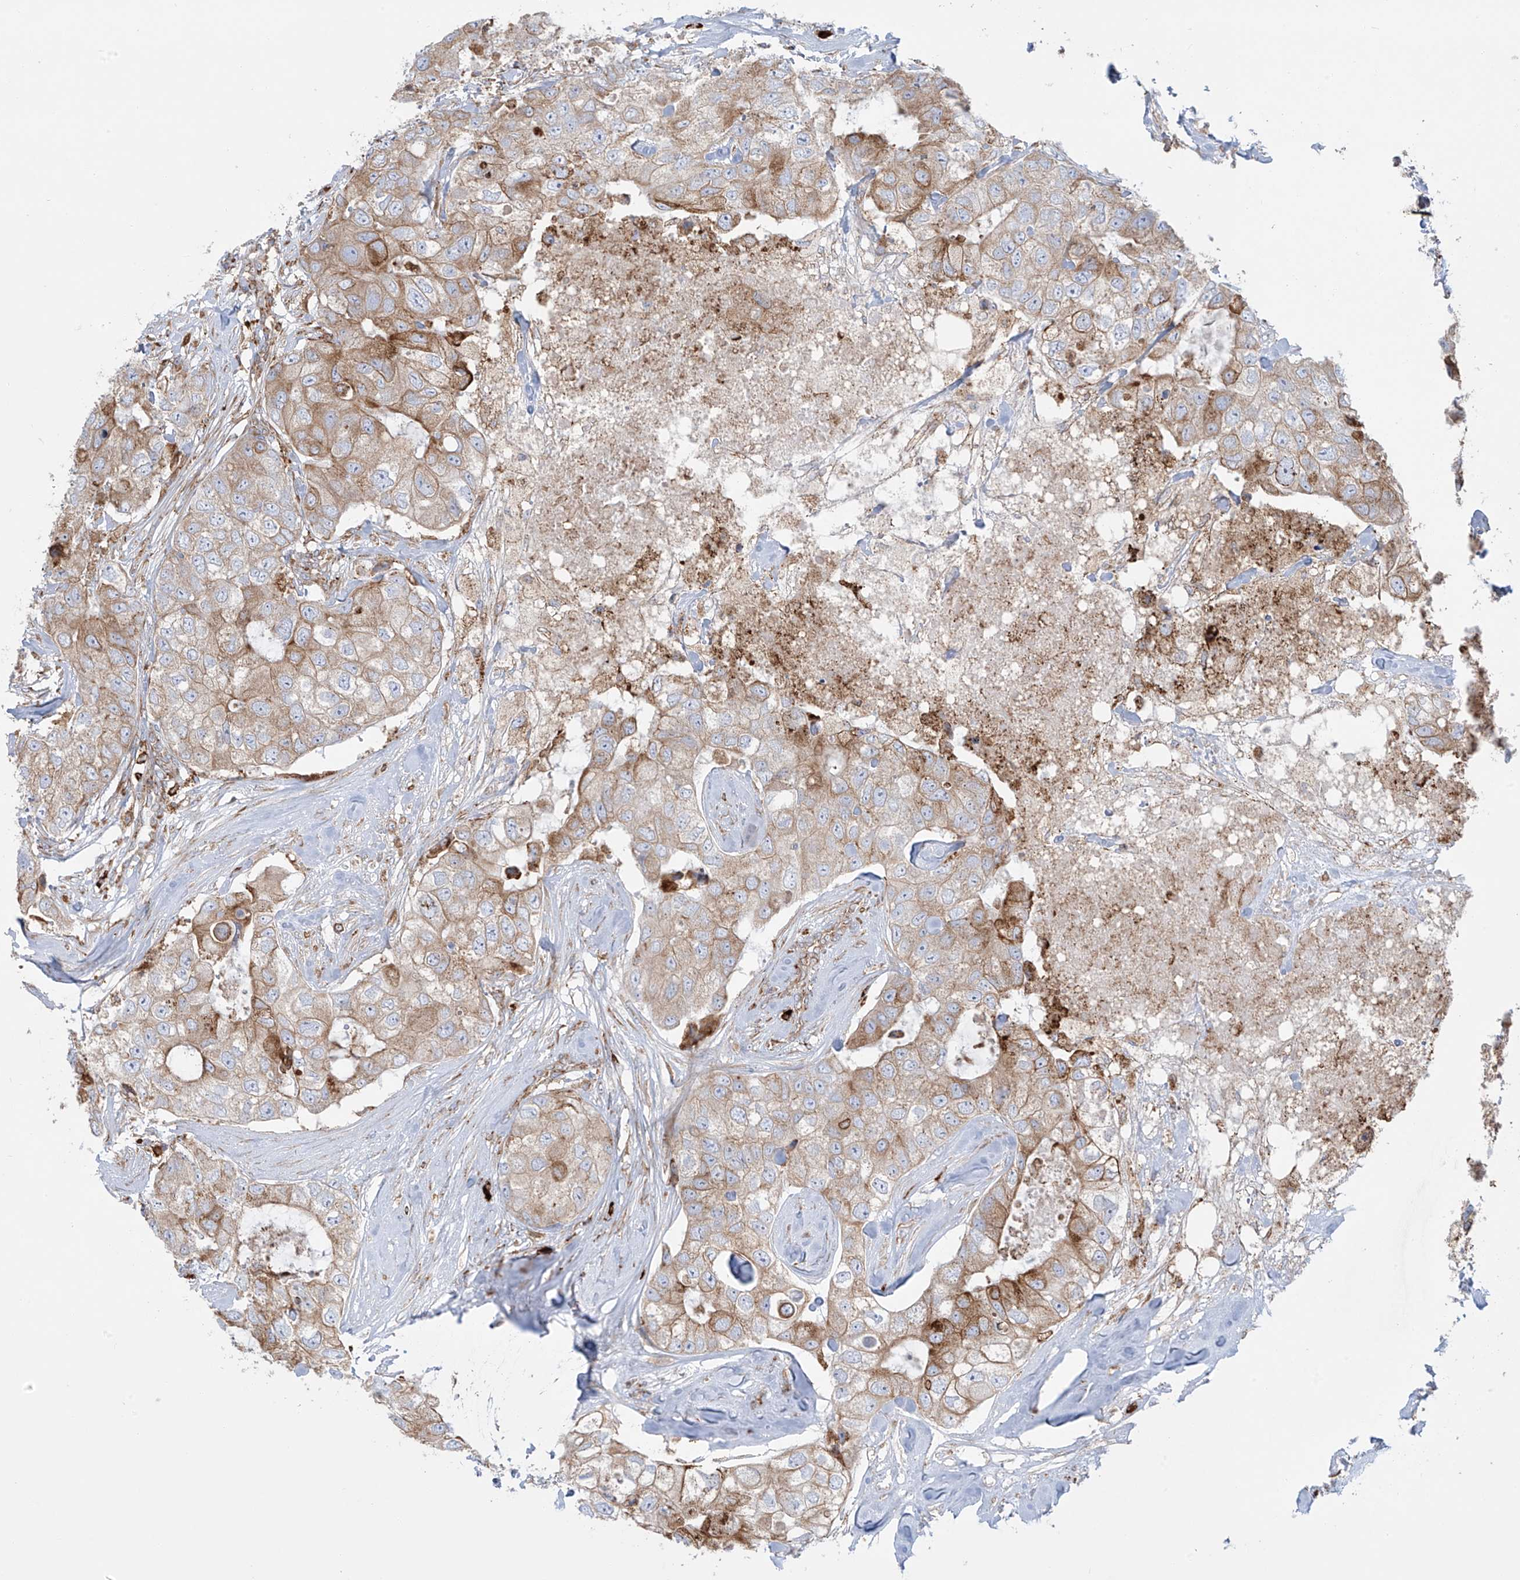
{"staining": {"intensity": "moderate", "quantity": "25%-75%", "location": "cytoplasmic/membranous"}, "tissue": "breast cancer", "cell_type": "Tumor cells", "image_type": "cancer", "snomed": [{"axis": "morphology", "description": "Duct carcinoma"}, {"axis": "topography", "description": "Breast"}], "caption": "Immunohistochemical staining of breast infiltrating ductal carcinoma demonstrates medium levels of moderate cytoplasmic/membranous protein positivity in about 25%-75% of tumor cells.", "gene": "MX1", "patient": {"sex": "female", "age": 62}}